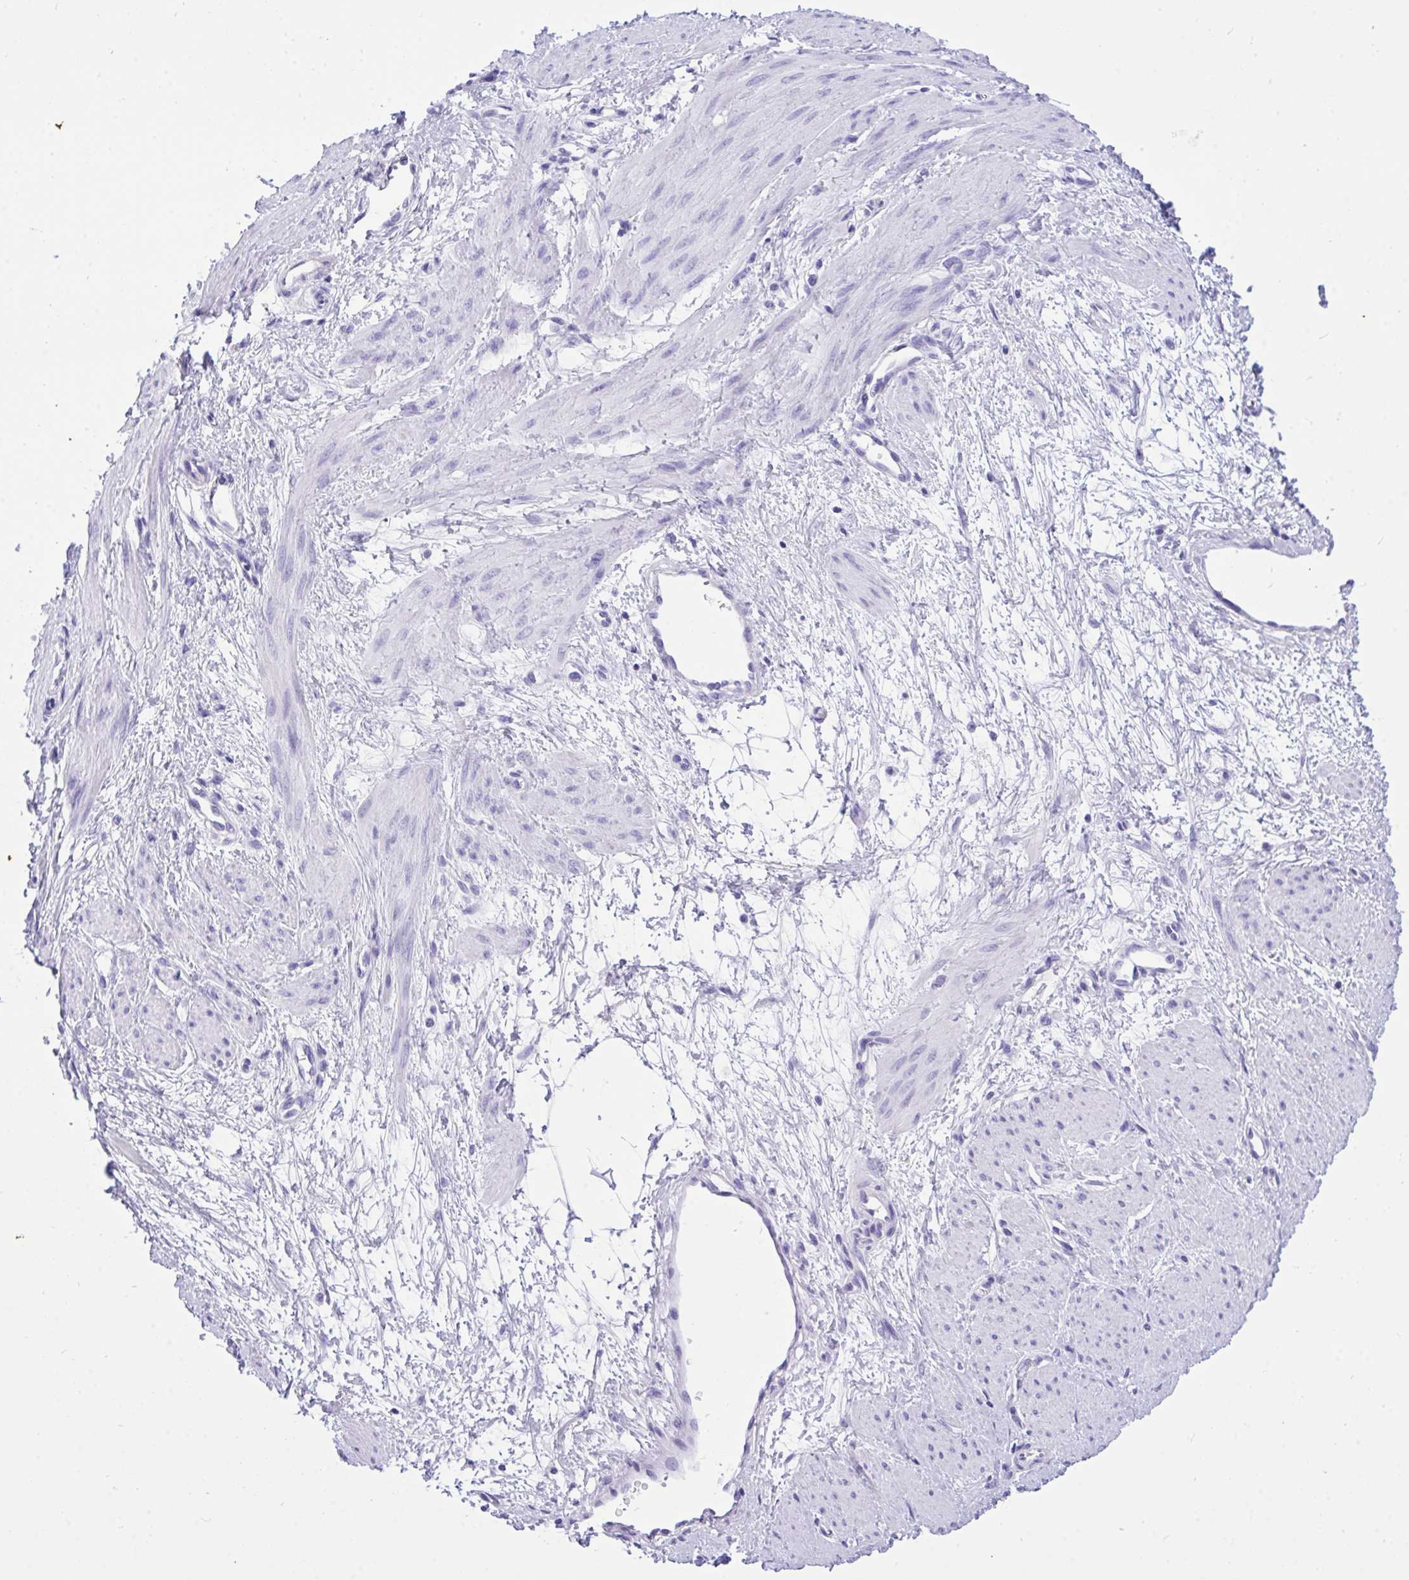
{"staining": {"intensity": "negative", "quantity": "none", "location": "none"}, "tissue": "smooth muscle", "cell_type": "Smooth muscle cells", "image_type": "normal", "snomed": [{"axis": "morphology", "description": "Normal tissue, NOS"}, {"axis": "topography", "description": "Smooth muscle"}, {"axis": "topography", "description": "Uterus"}], "caption": "Immunohistochemistry (IHC) of unremarkable smooth muscle demonstrates no expression in smooth muscle cells.", "gene": "TLN2", "patient": {"sex": "female", "age": 39}}